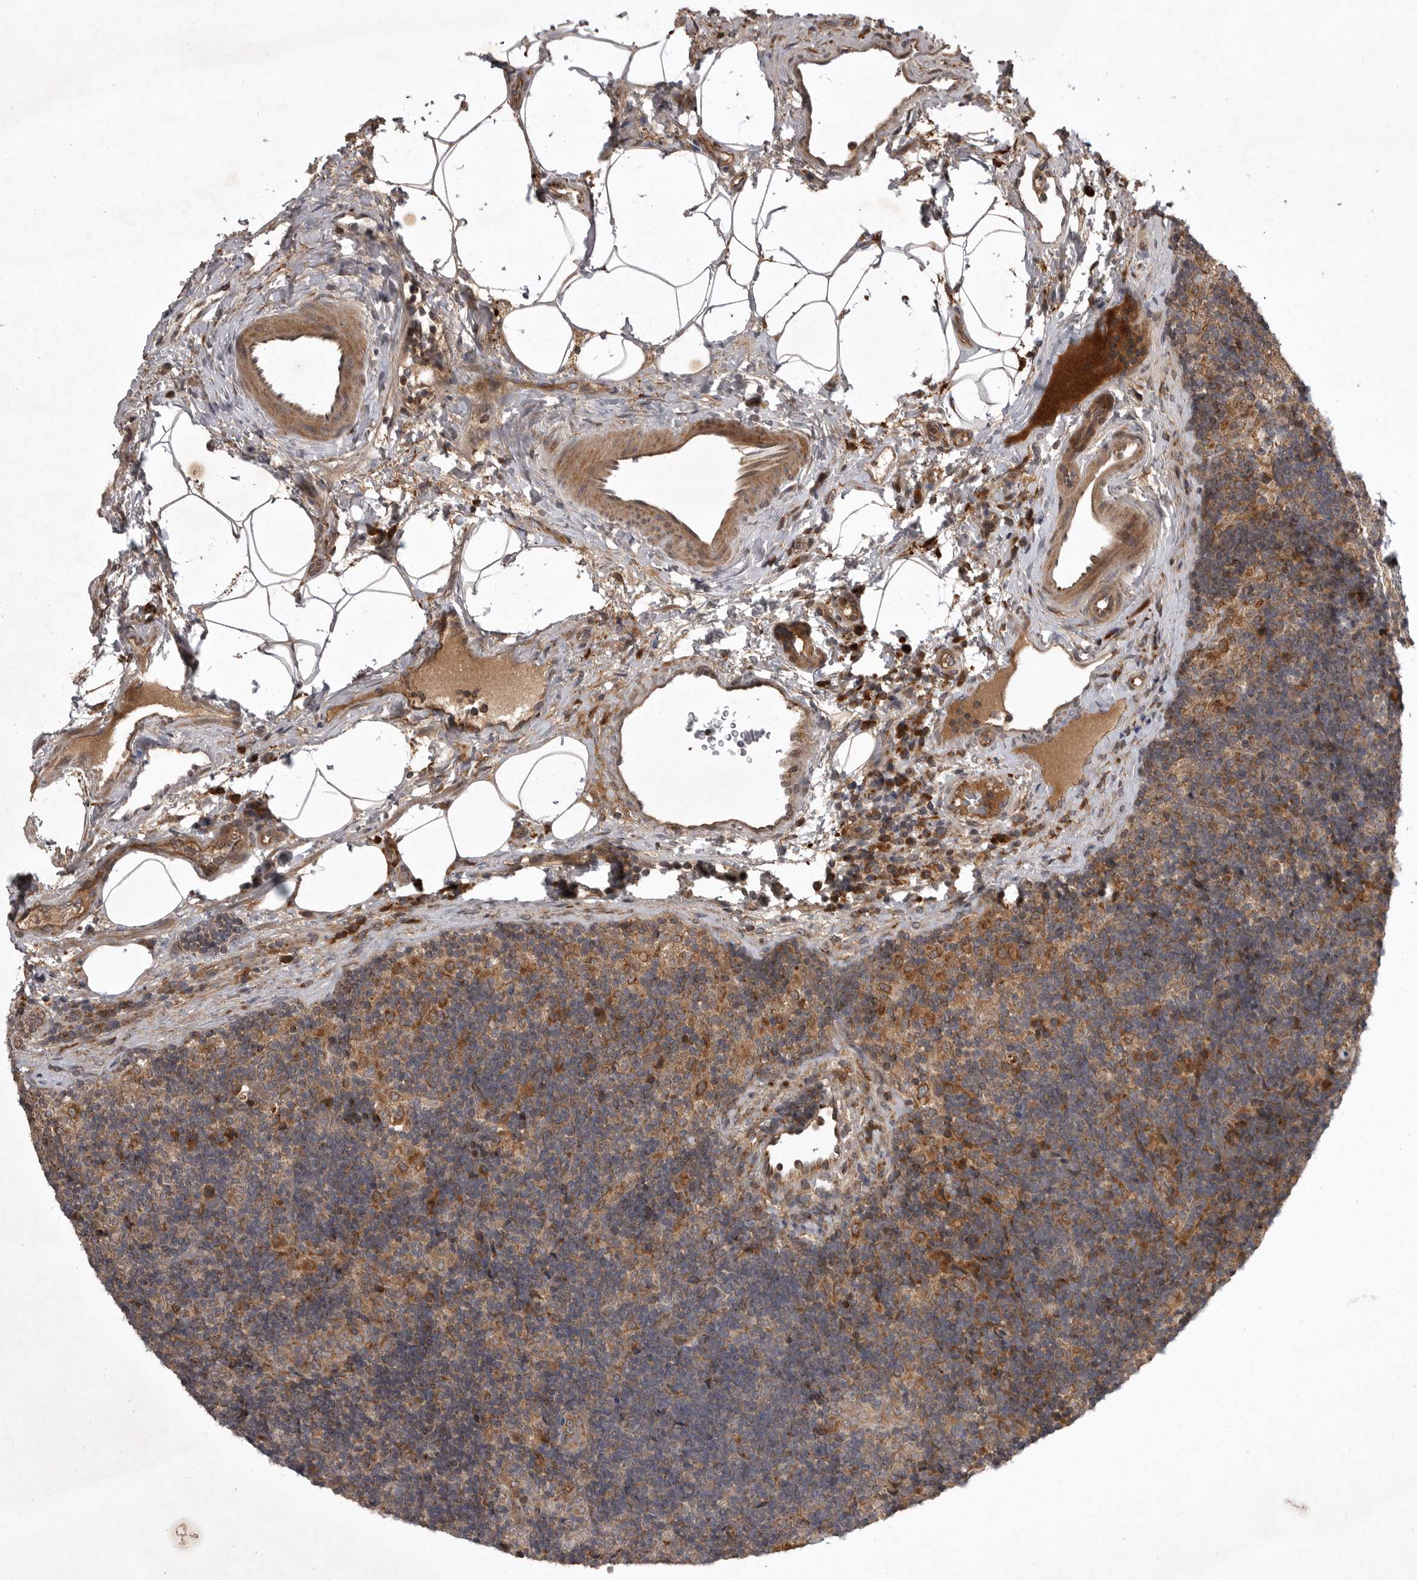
{"staining": {"intensity": "moderate", "quantity": "25%-75%", "location": "cytoplasmic/membranous"}, "tissue": "lymph node", "cell_type": "Germinal center cells", "image_type": "normal", "snomed": [{"axis": "morphology", "description": "Normal tissue, NOS"}, {"axis": "topography", "description": "Lymph node"}], "caption": "Immunohistochemical staining of benign lymph node shows 25%-75% levels of moderate cytoplasmic/membranous protein expression in approximately 25%-75% of germinal center cells.", "gene": "GPR31", "patient": {"sex": "female", "age": 22}}